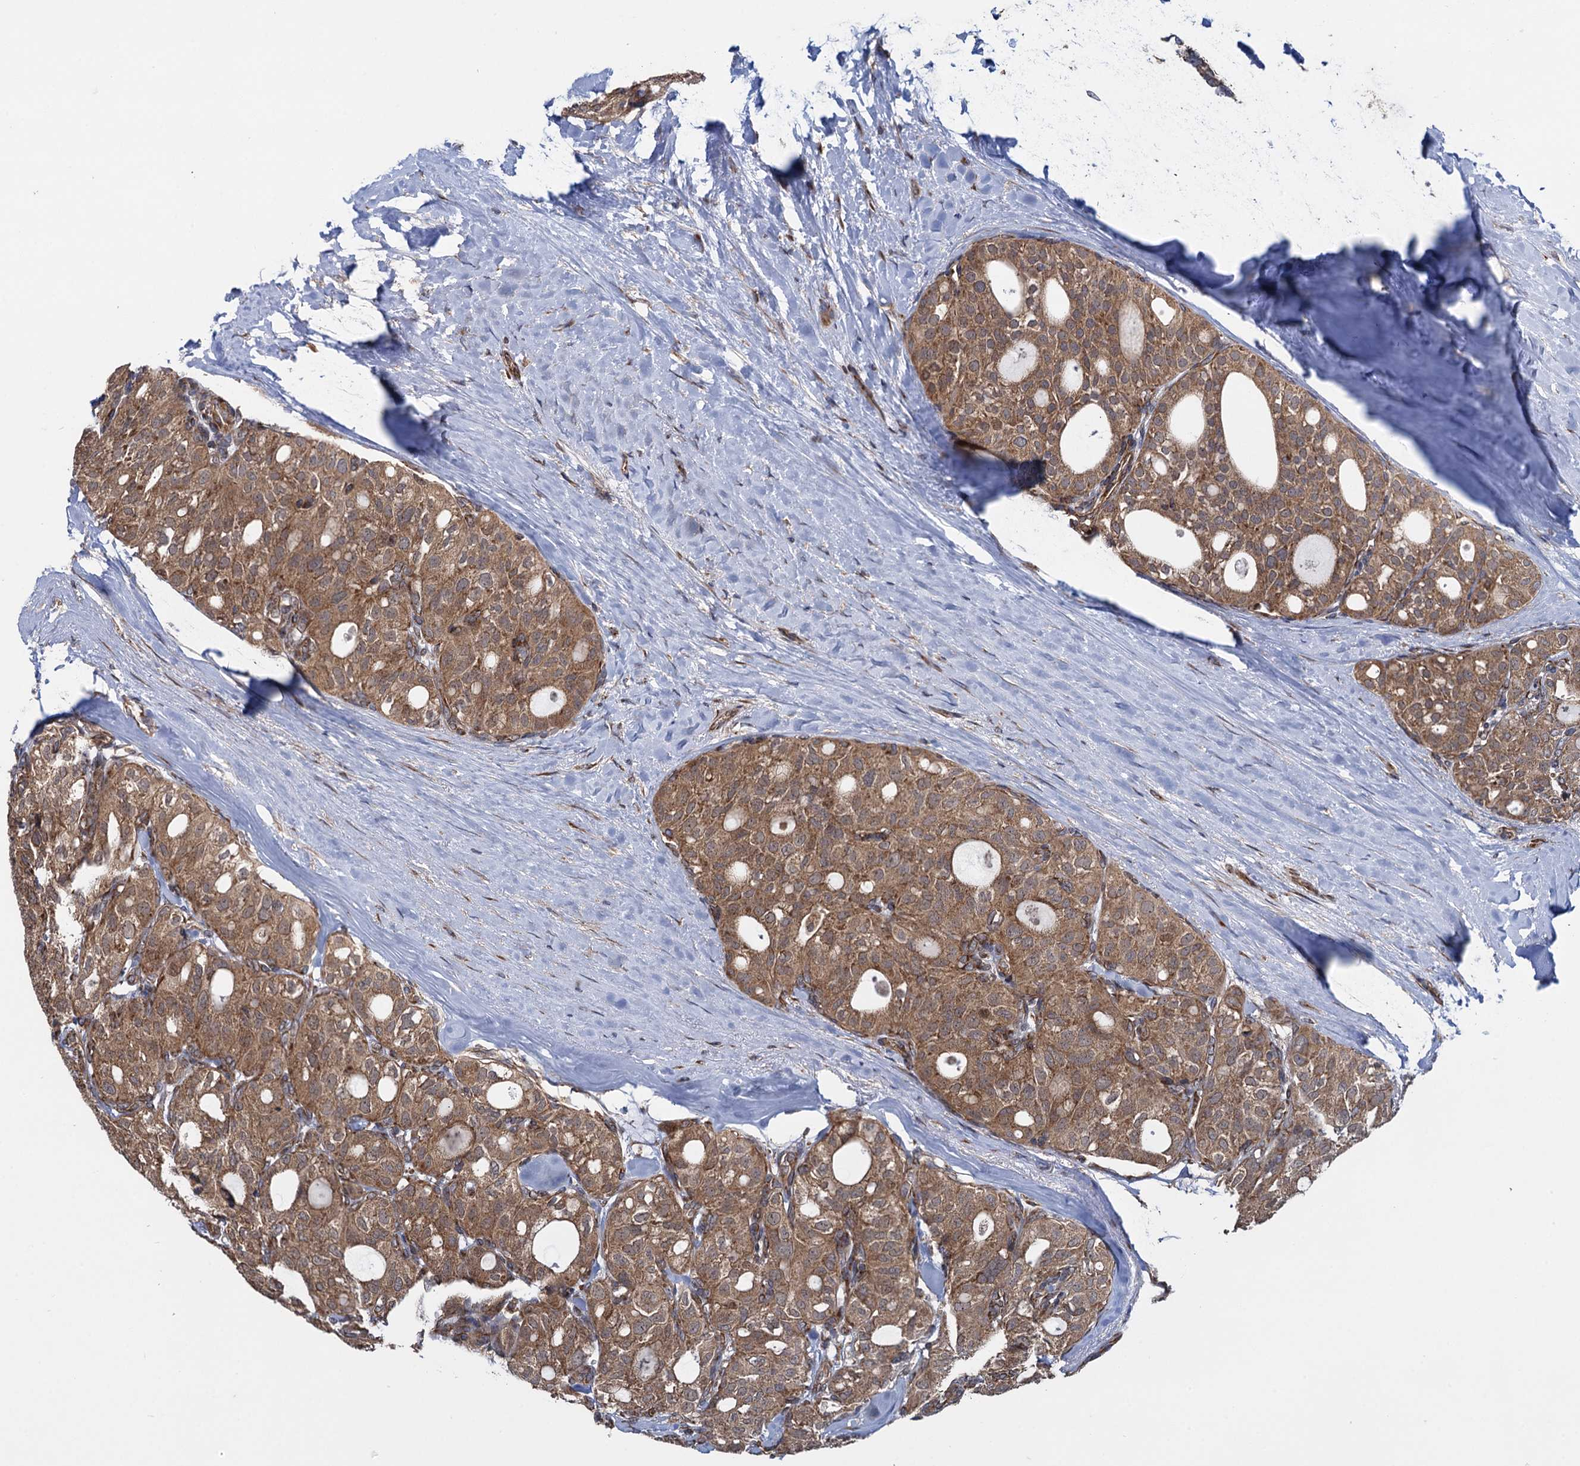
{"staining": {"intensity": "moderate", "quantity": ">75%", "location": "cytoplasmic/membranous"}, "tissue": "thyroid cancer", "cell_type": "Tumor cells", "image_type": "cancer", "snomed": [{"axis": "morphology", "description": "Follicular adenoma carcinoma, NOS"}, {"axis": "topography", "description": "Thyroid gland"}], "caption": "A medium amount of moderate cytoplasmic/membranous staining is seen in about >75% of tumor cells in thyroid follicular adenoma carcinoma tissue. (DAB = brown stain, brightfield microscopy at high magnification).", "gene": "HAUS1", "patient": {"sex": "male", "age": 75}}